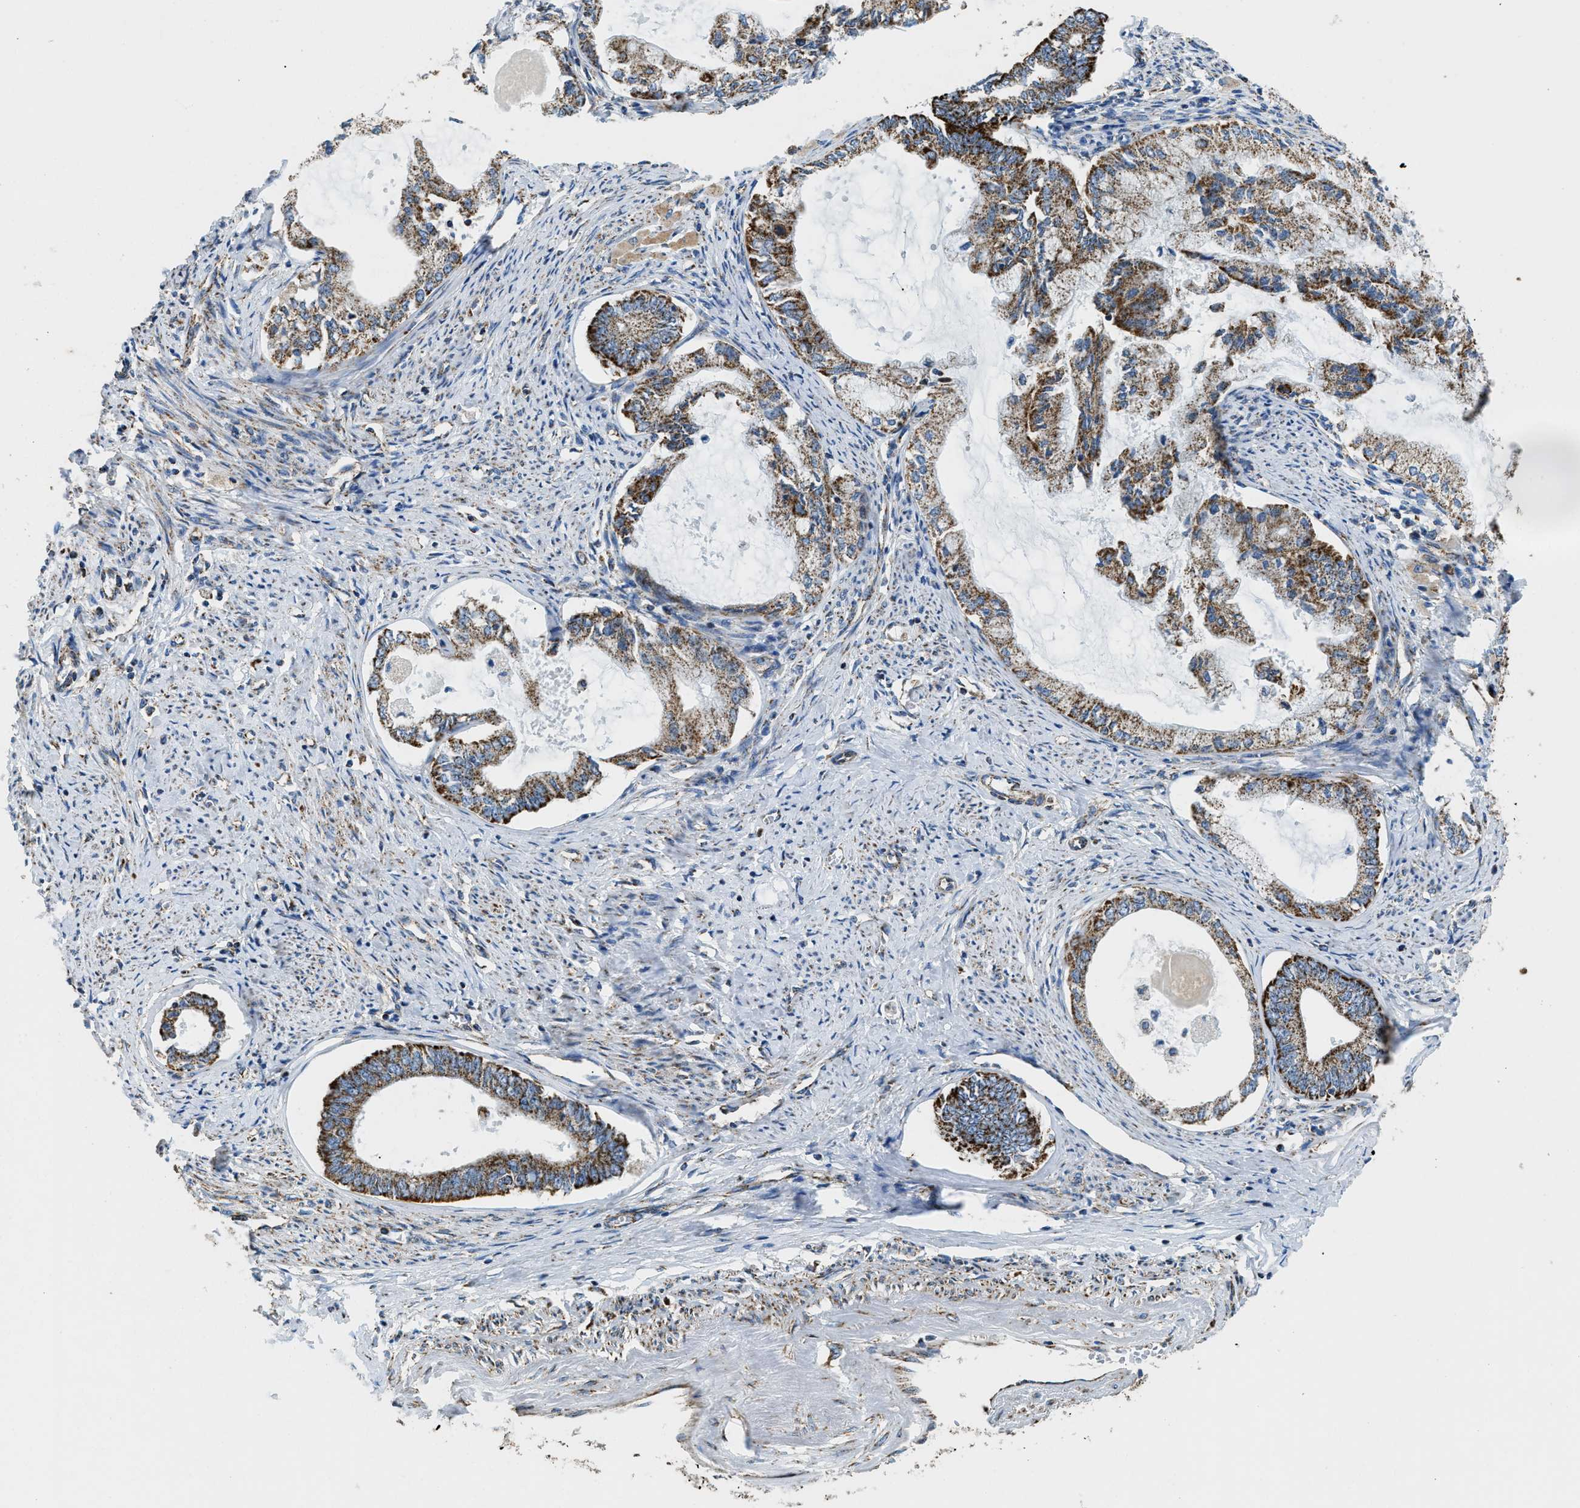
{"staining": {"intensity": "strong", "quantity": ">75%", "location": "cytoplasmic/membranous"}, "tissue": "endometrial cancer", "cell_type": "Tumor cells", "image_type": "cancer", "snomed": [{"axis": "morphology", "description": "Adenocarcinoma, NOS"}, {"axis": "topography", "description": "Endometrium"}], "caption": "IHC (DAB) staining of endometrial adenocarcinoma exhibits strong cytoplasmic/membranous protein expression in approximately >75% of tumor cells. (DAB = brown stain, brightfield microscopy at high magnification).", "gene": "STK33", "patient": {"sex": "female", "age": 86}}